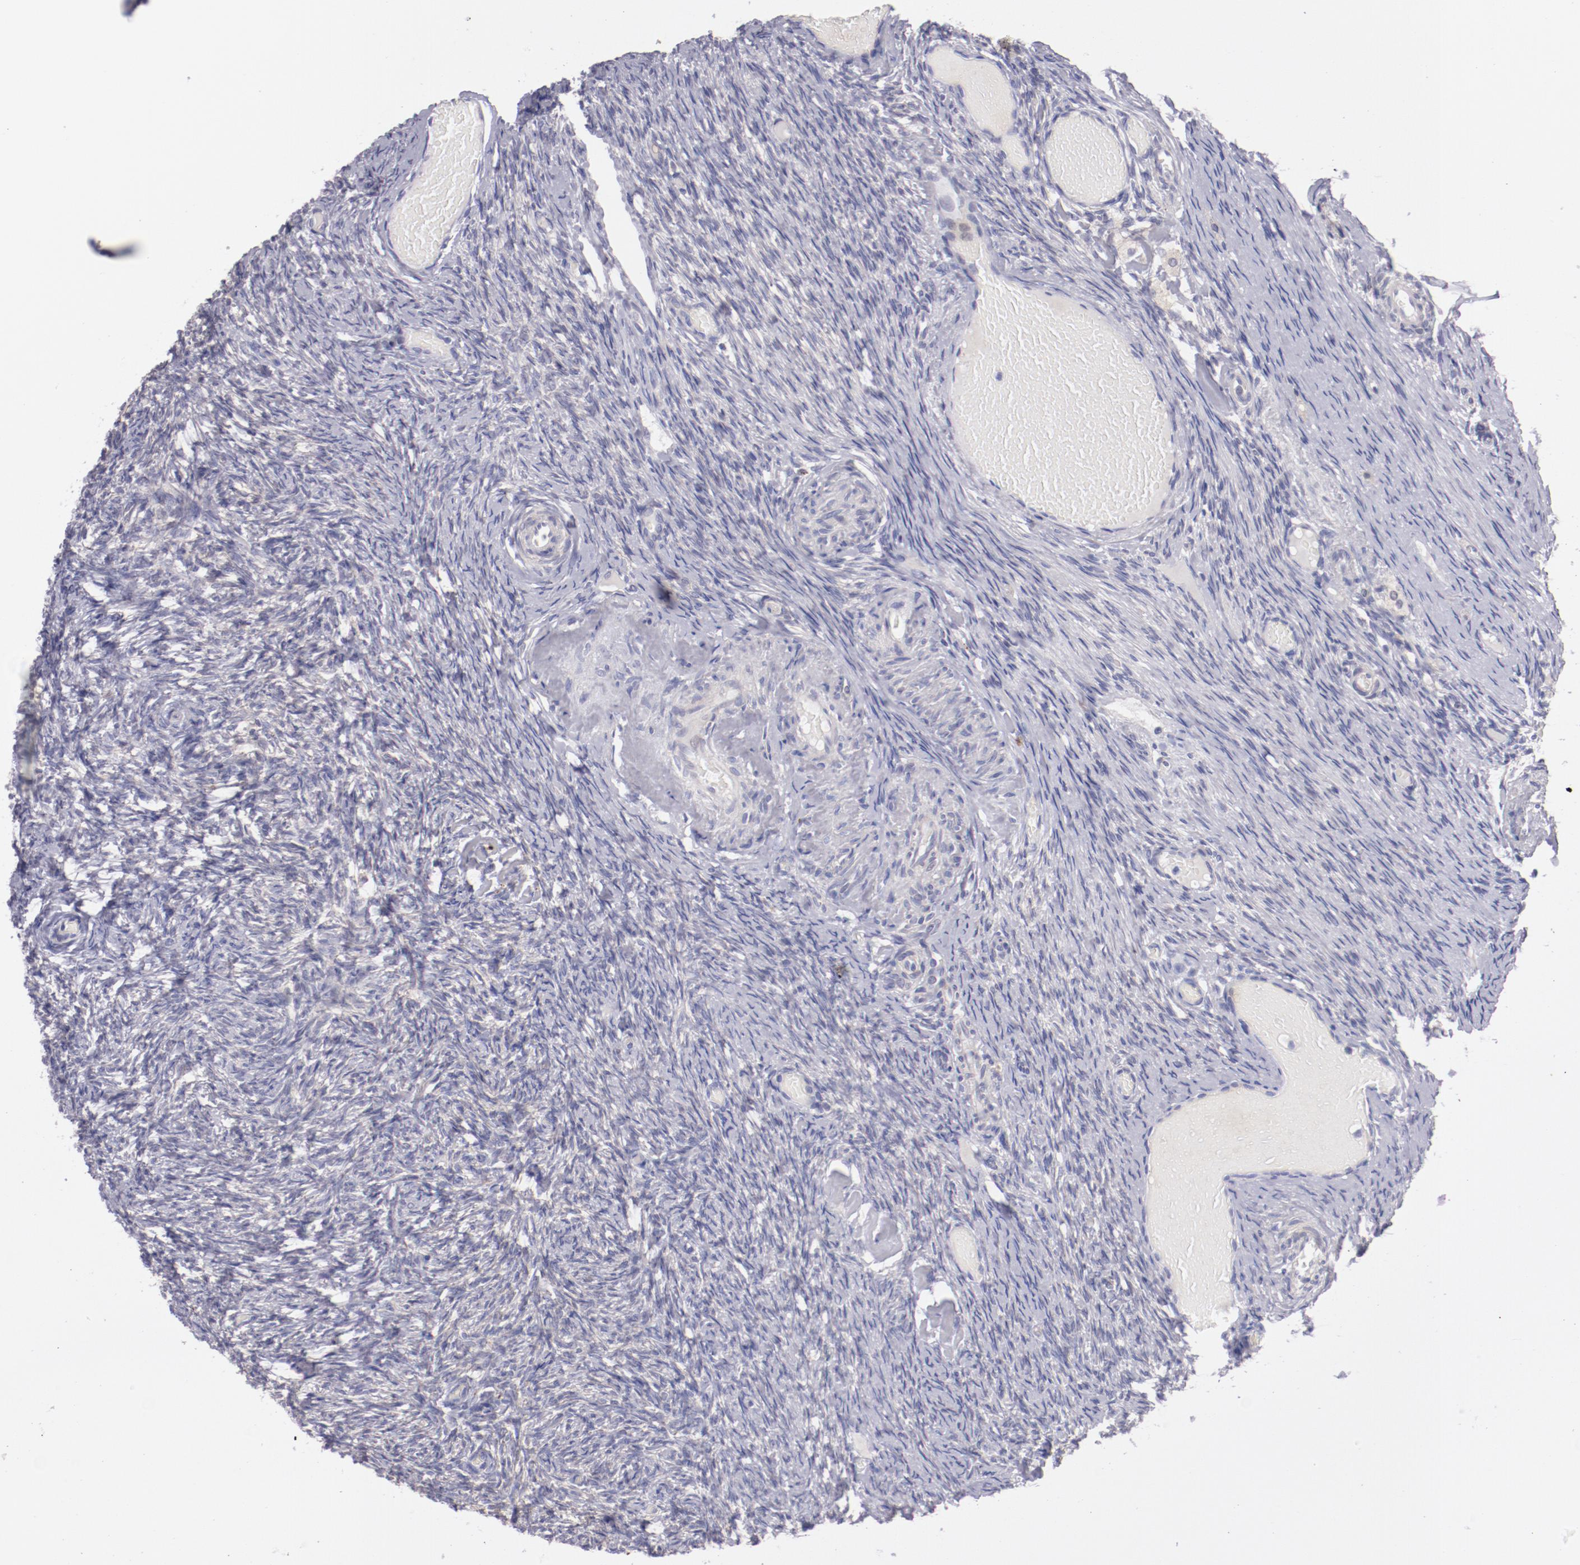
{"staining": {"intensity": "moderate", "quantity": ">75%", "location": "cytoplasmic/membranous"}, "tissue": "ovary", "cell_type": "Follicle cells", "image_type": "normal", "snomed": [{"axis": "morphology", "description": "Normal tissue, NOS"}, {"axis": "topography", "description": "Ovary"}], "caption": "The immunohistochemical stain highlights moderate cytoplasmic/membranous expression in follicle cells of normal ovary.", "gene": "TRAF3", "patient": {"sex": "female", "age": 60}}